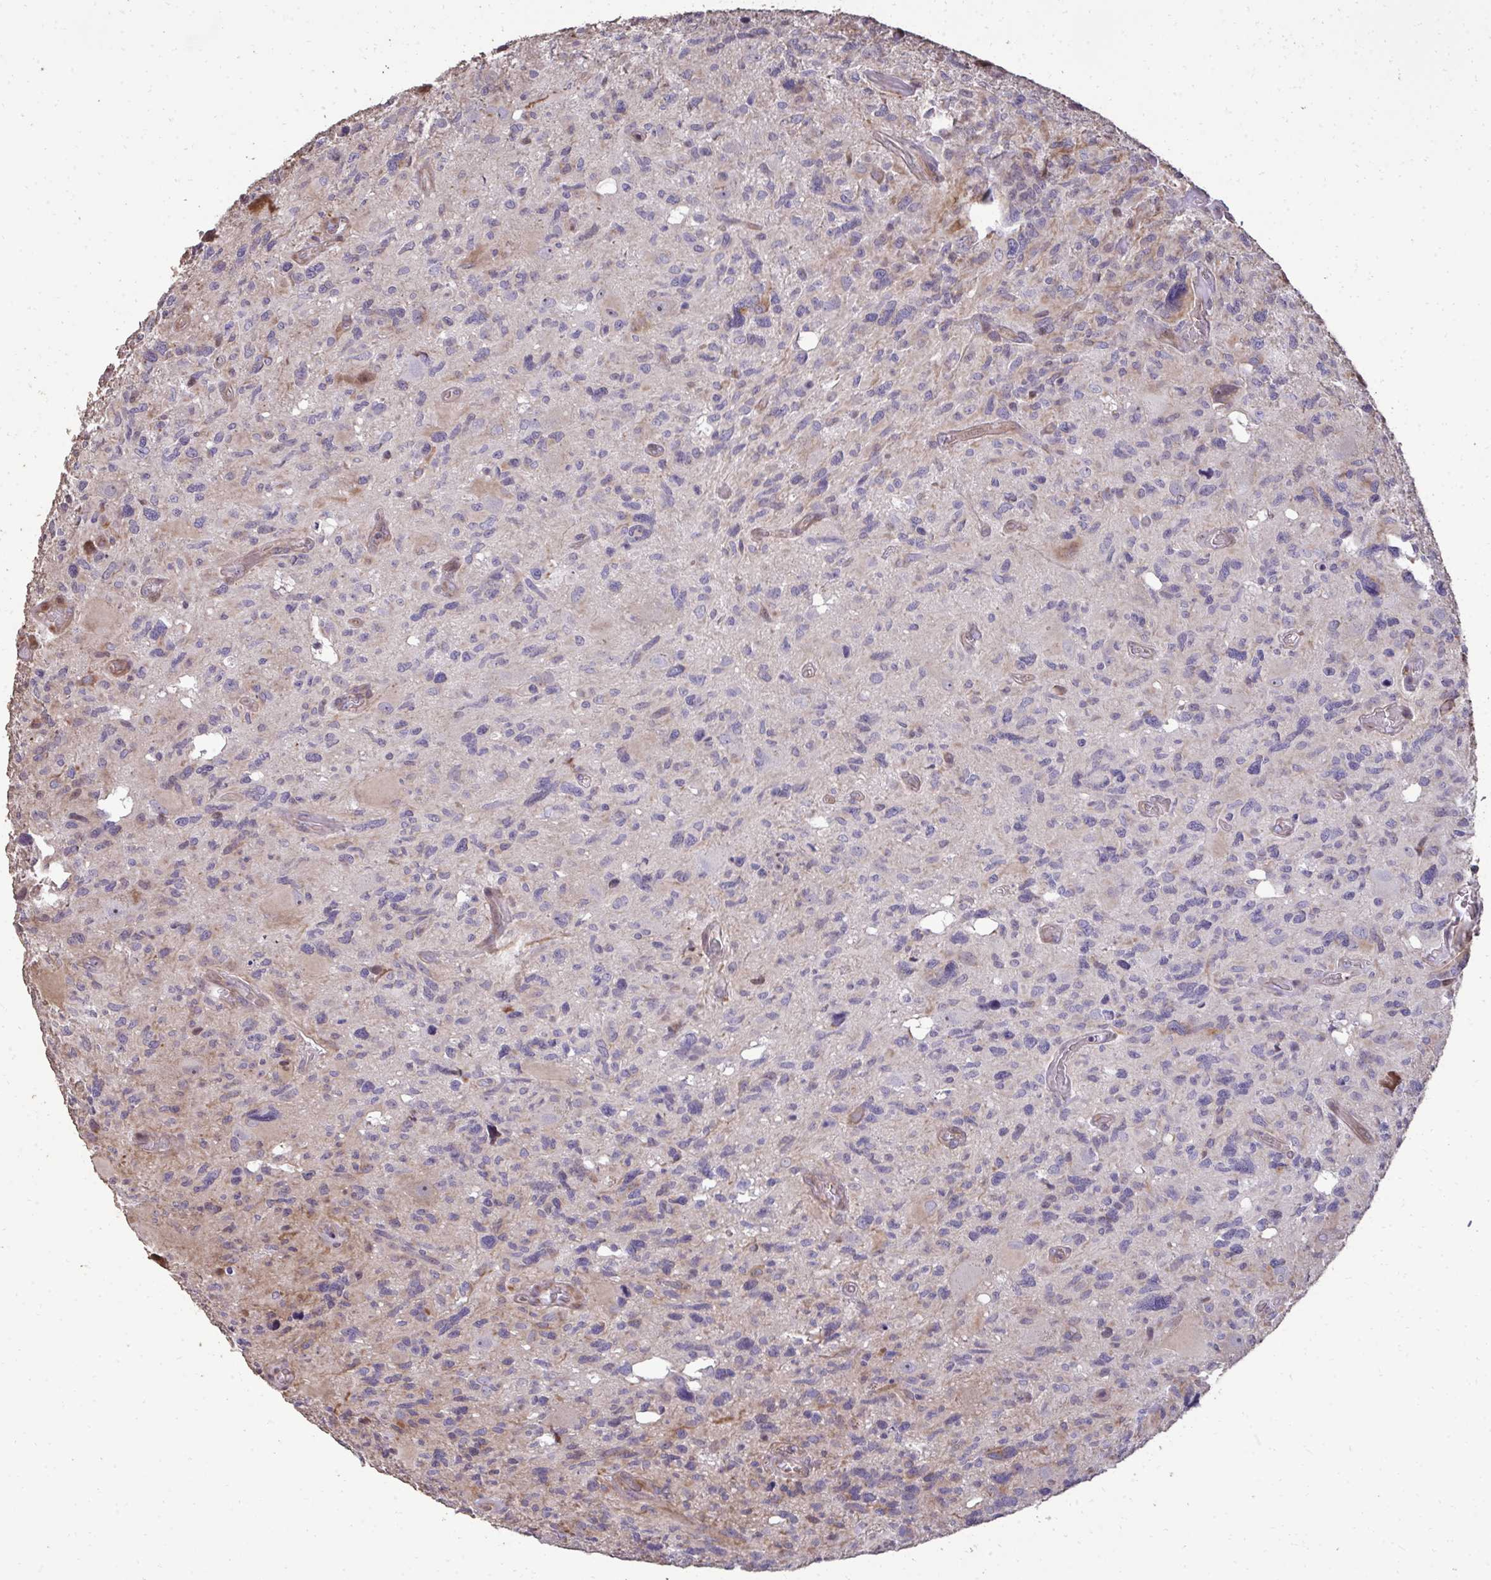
{"staining": {"intensity": "negative", "quantity": "none", "location": "none"}, "tissue": "glioma", "cell_type": "Tumor cells", "image_type": "cancer", "snomed": [{"axis": "morphology", "description": "Glioma, malignant, High grade"}, {"axis": "topography", "description": "Brain"}], "caption": "Immunohistochemistry of glioma shows no positivity in tumor cells.", "gene": "FIBCD1", "patient": {"sex": "male", "age": 49}}